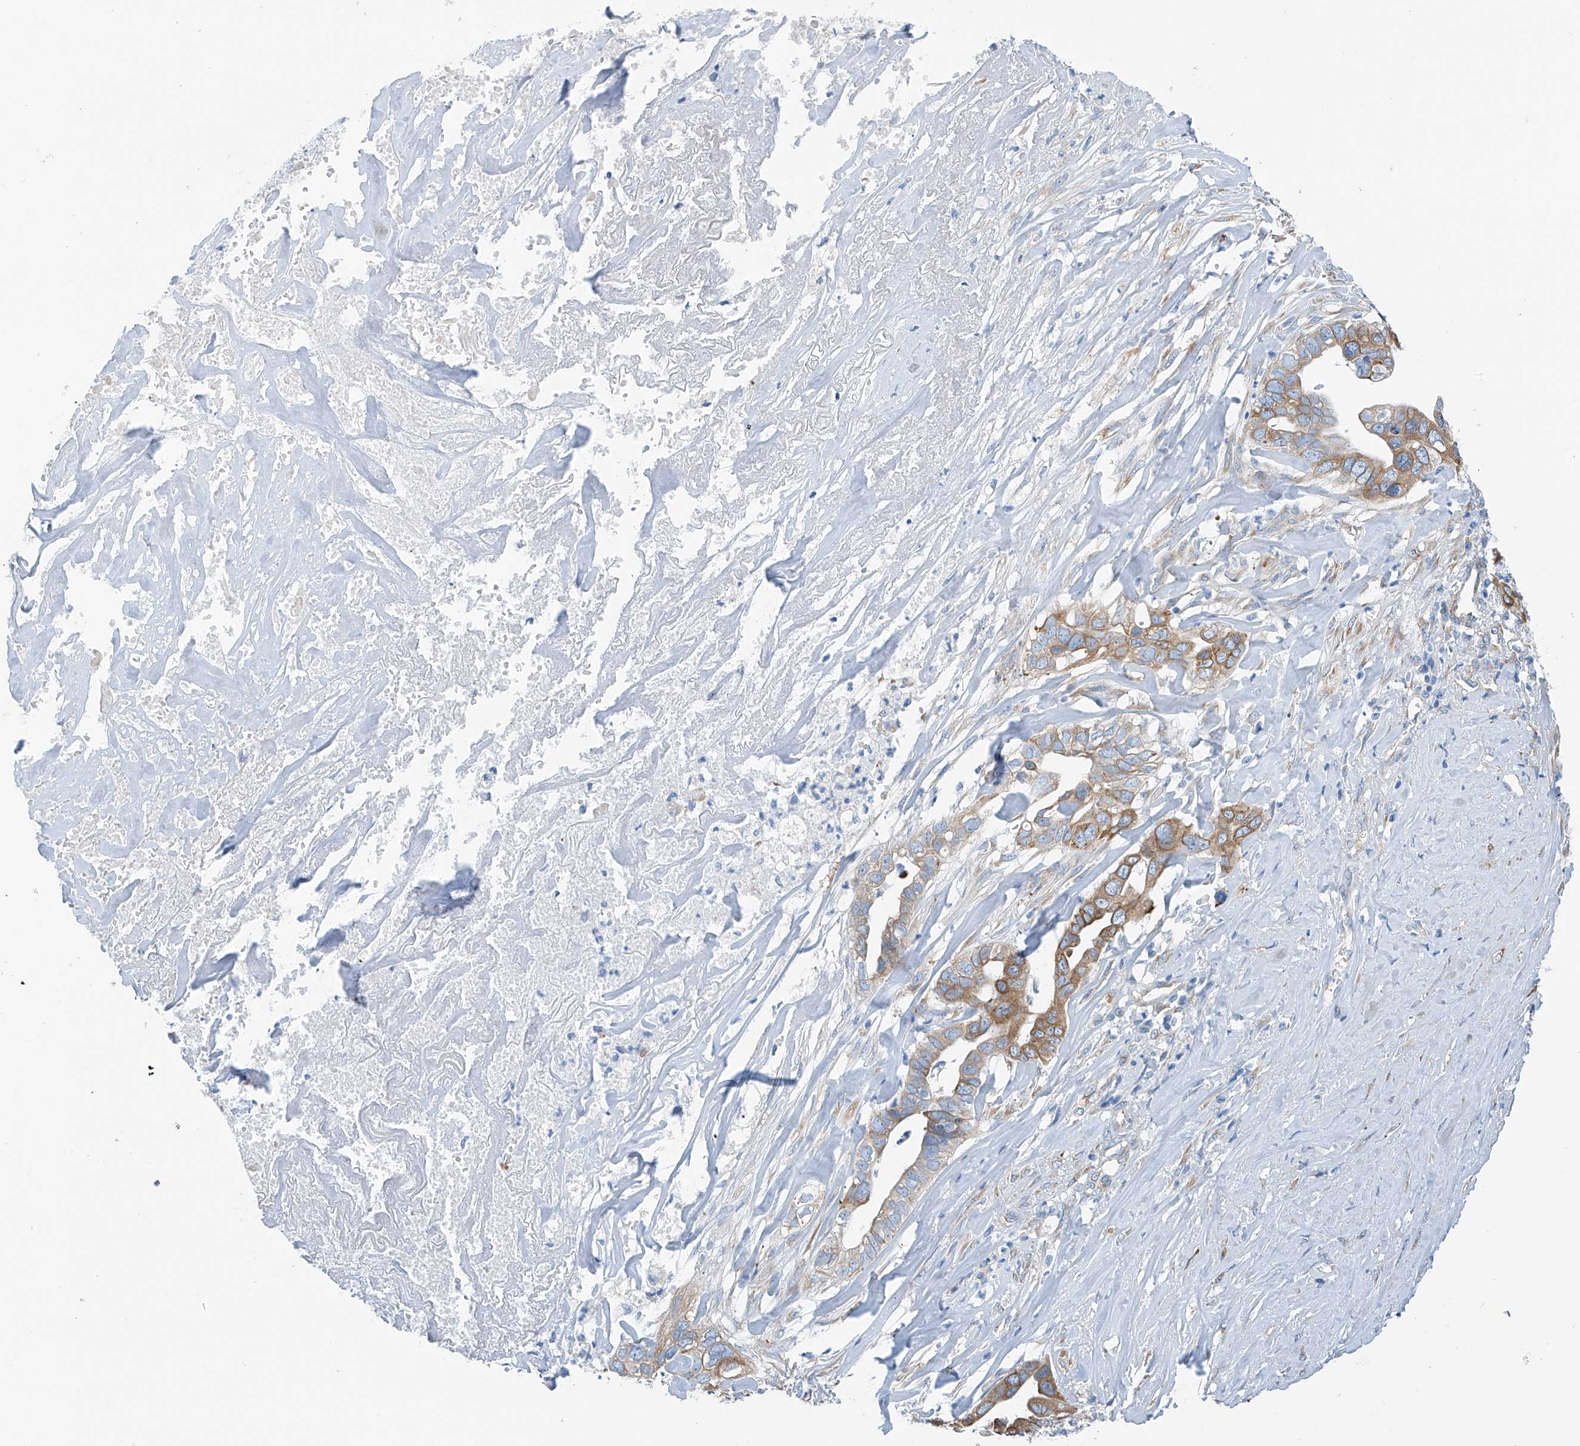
{"staining": {"intensity": "moderate", "quantity": ">75%", "location": "cytoplasmic/membranous"}, "tissue": "liver cancer", "cell_type": "Tumor cells", "image_type": "cancer", "snomed": [{"axis": "morphology", "description": "Cholangiocarcinoma"}, {"axis": "topography", "description": "Liver"}], "caption": "Liver cholangiocarcinoma stained with immunohistochemistry (IHC) displays moderate cytoplasmic/membranous positivity in approximately >75% of tumor cells.", "gene": "RCN2", "patient": {"sex": "female", "age": 79}}